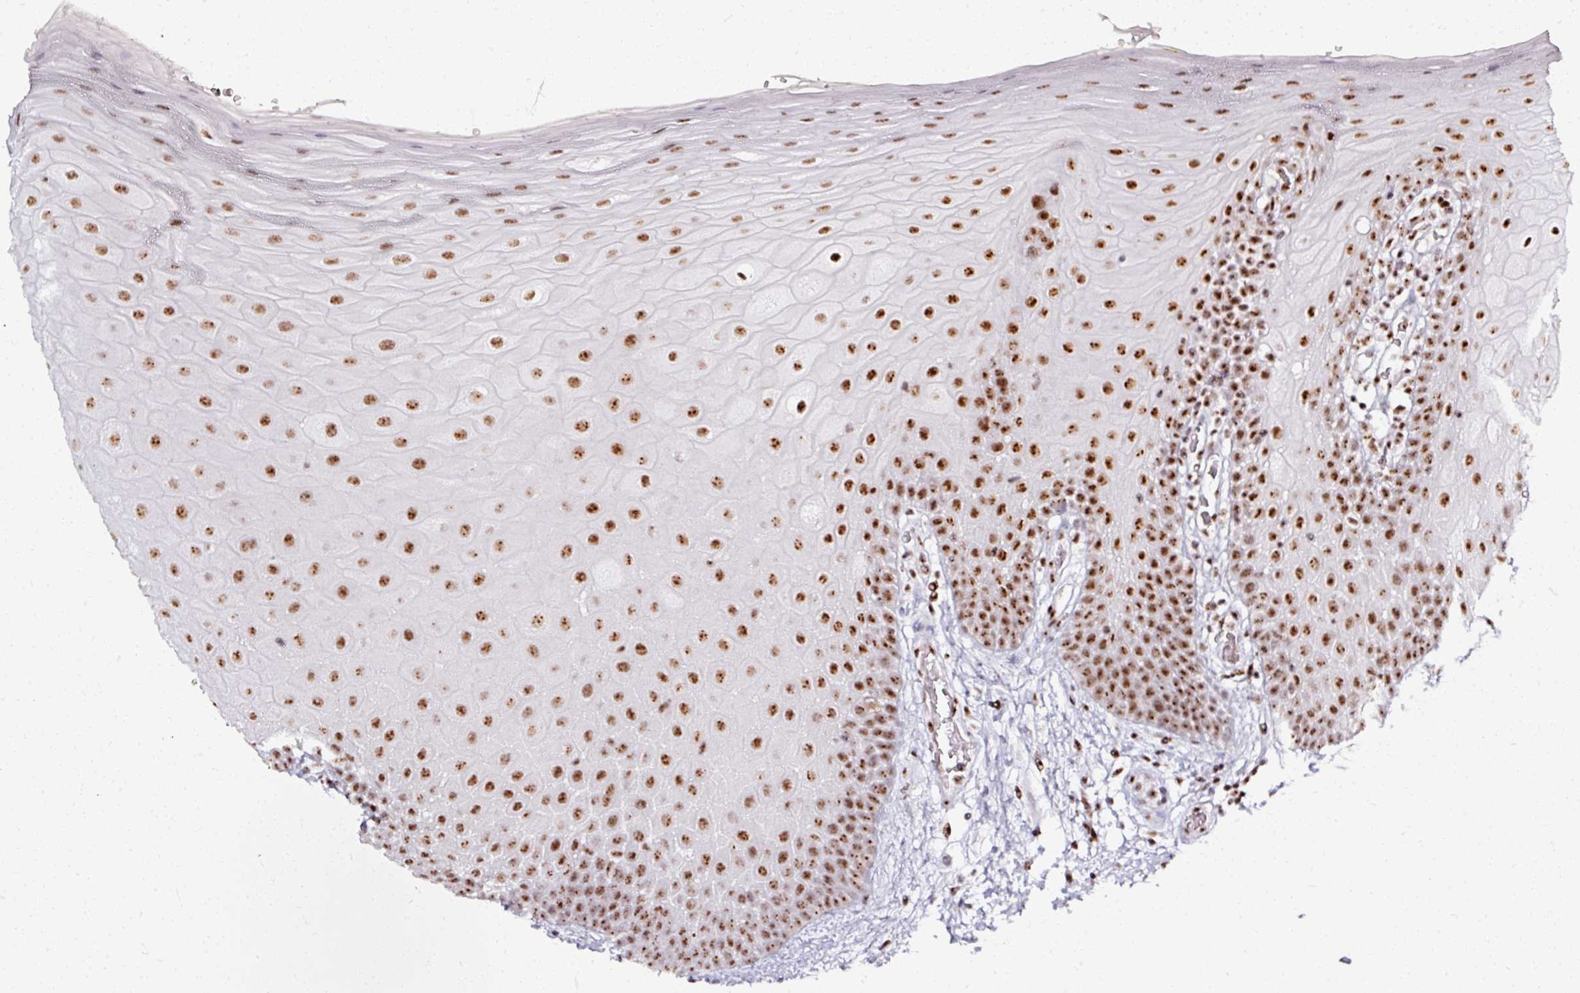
{"staining": {"intensity": "strong", "quantity": ">75%", "location": "nuclear"}, "tissue": "oral mucosa", "cell_type": "Squamous epithelial cells", "image_type": "normal", "snomed": [{"axis": "morphology", "description": "Normal tissue, NOS"}, {"axis": "morphology", "description": "Squamous cell carcinoma, NOS"}, {"axis": "topography", "description": "Oral tissue"}, {"axis": "topography", "description": "Tounge, NOS"}, {"axis": "topography", "description": "Head-Neck"}], "caption": "The image reveals a brown stain indicating the presence of a protein in the nuclear of squamous epithelial cells in oral mucosa. (Brightfield microscopy of DAB IHC at high magnification).", "gene": "ADAR", "patient": {"sex": "male", "age": 76}}